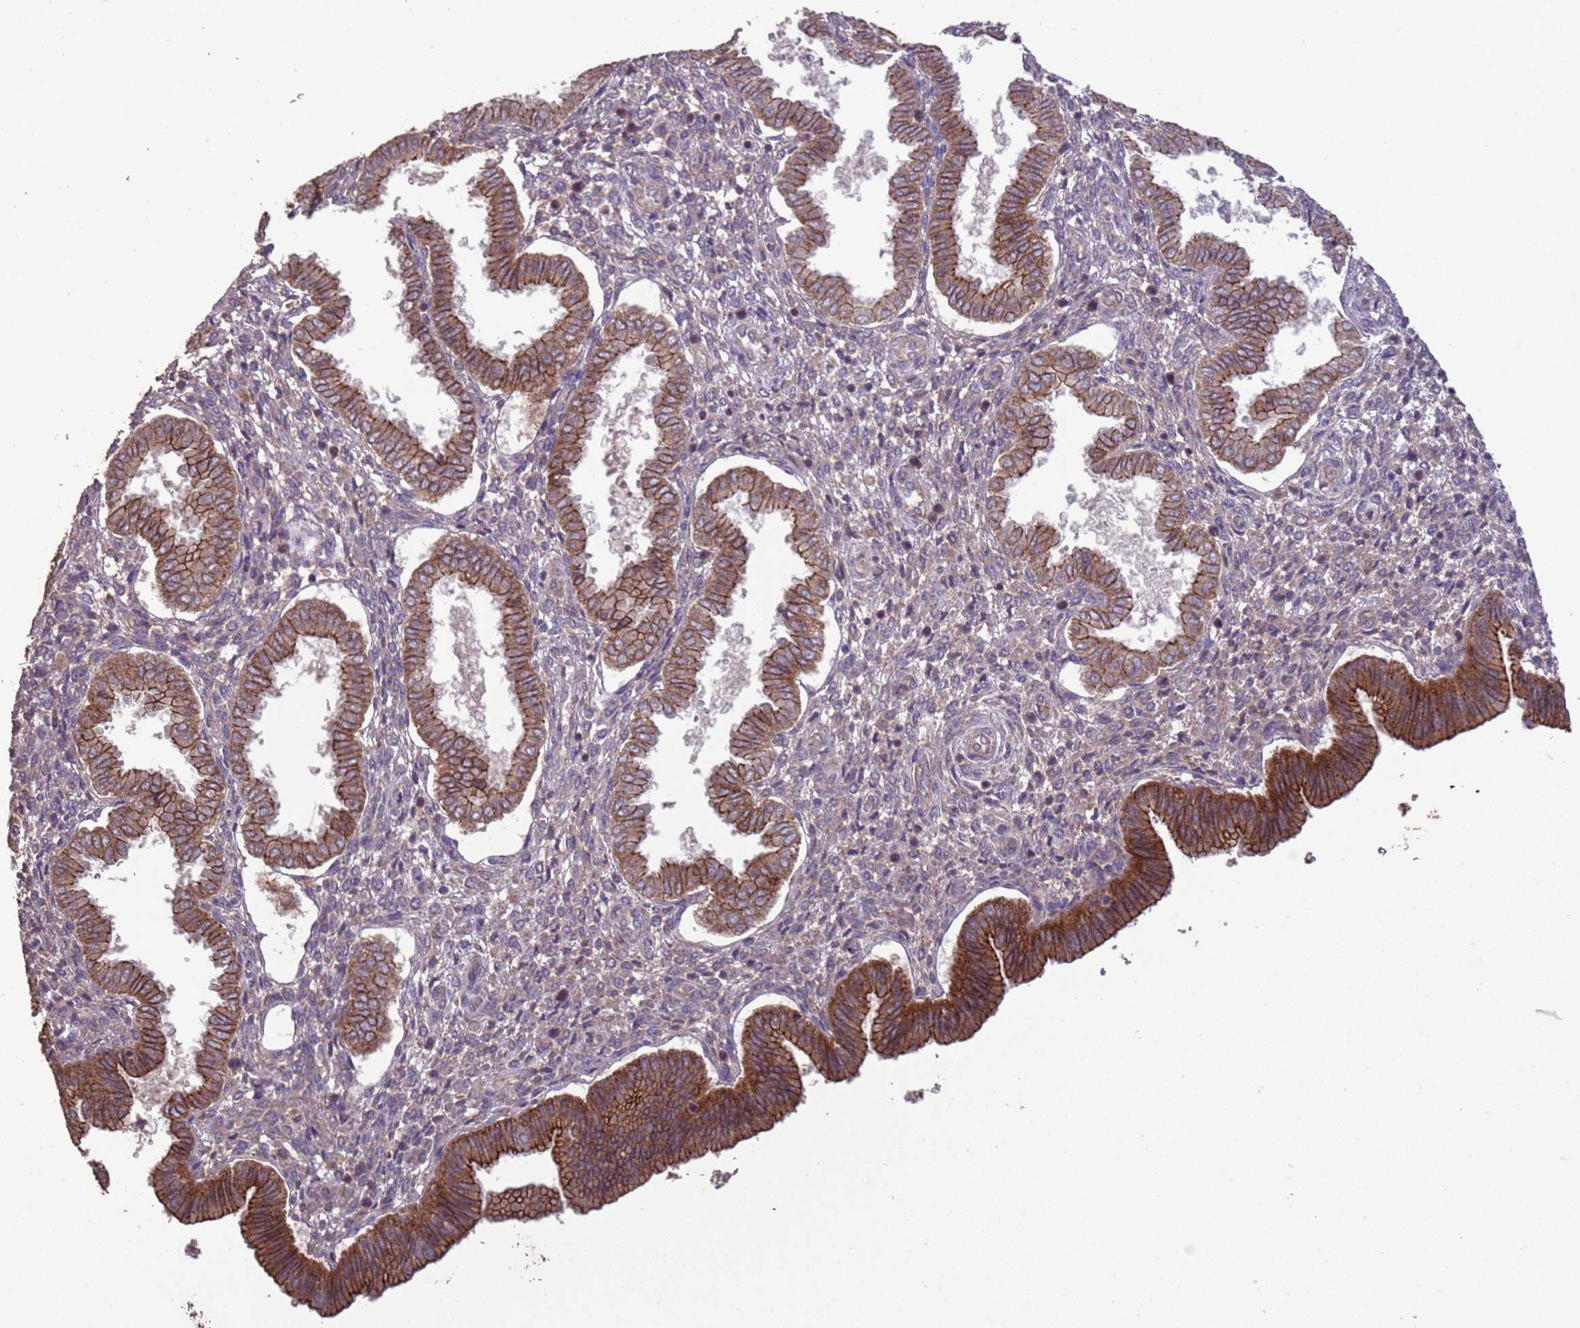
{"staining": {"intensity": "negative", "quantity": "none", "location": "none"}, "tissue": "endometrium", "cell_type": "Cells in endometrial stroma", "image_type": "normal", "snomed": [{"axis": "morphology", "description": "Normal tissue, NOS"}, {"axis": "topography", "description": "Endometrium"}], "caption": "High power microscopy image of an immunohistochemistry (IHC) histopathology image of unremarkable endometrium, revealing no significant positivity in cells in endometrial stroma.", "gene": "SLC9B2", "patient": {"sex": "female", "age": 24}}